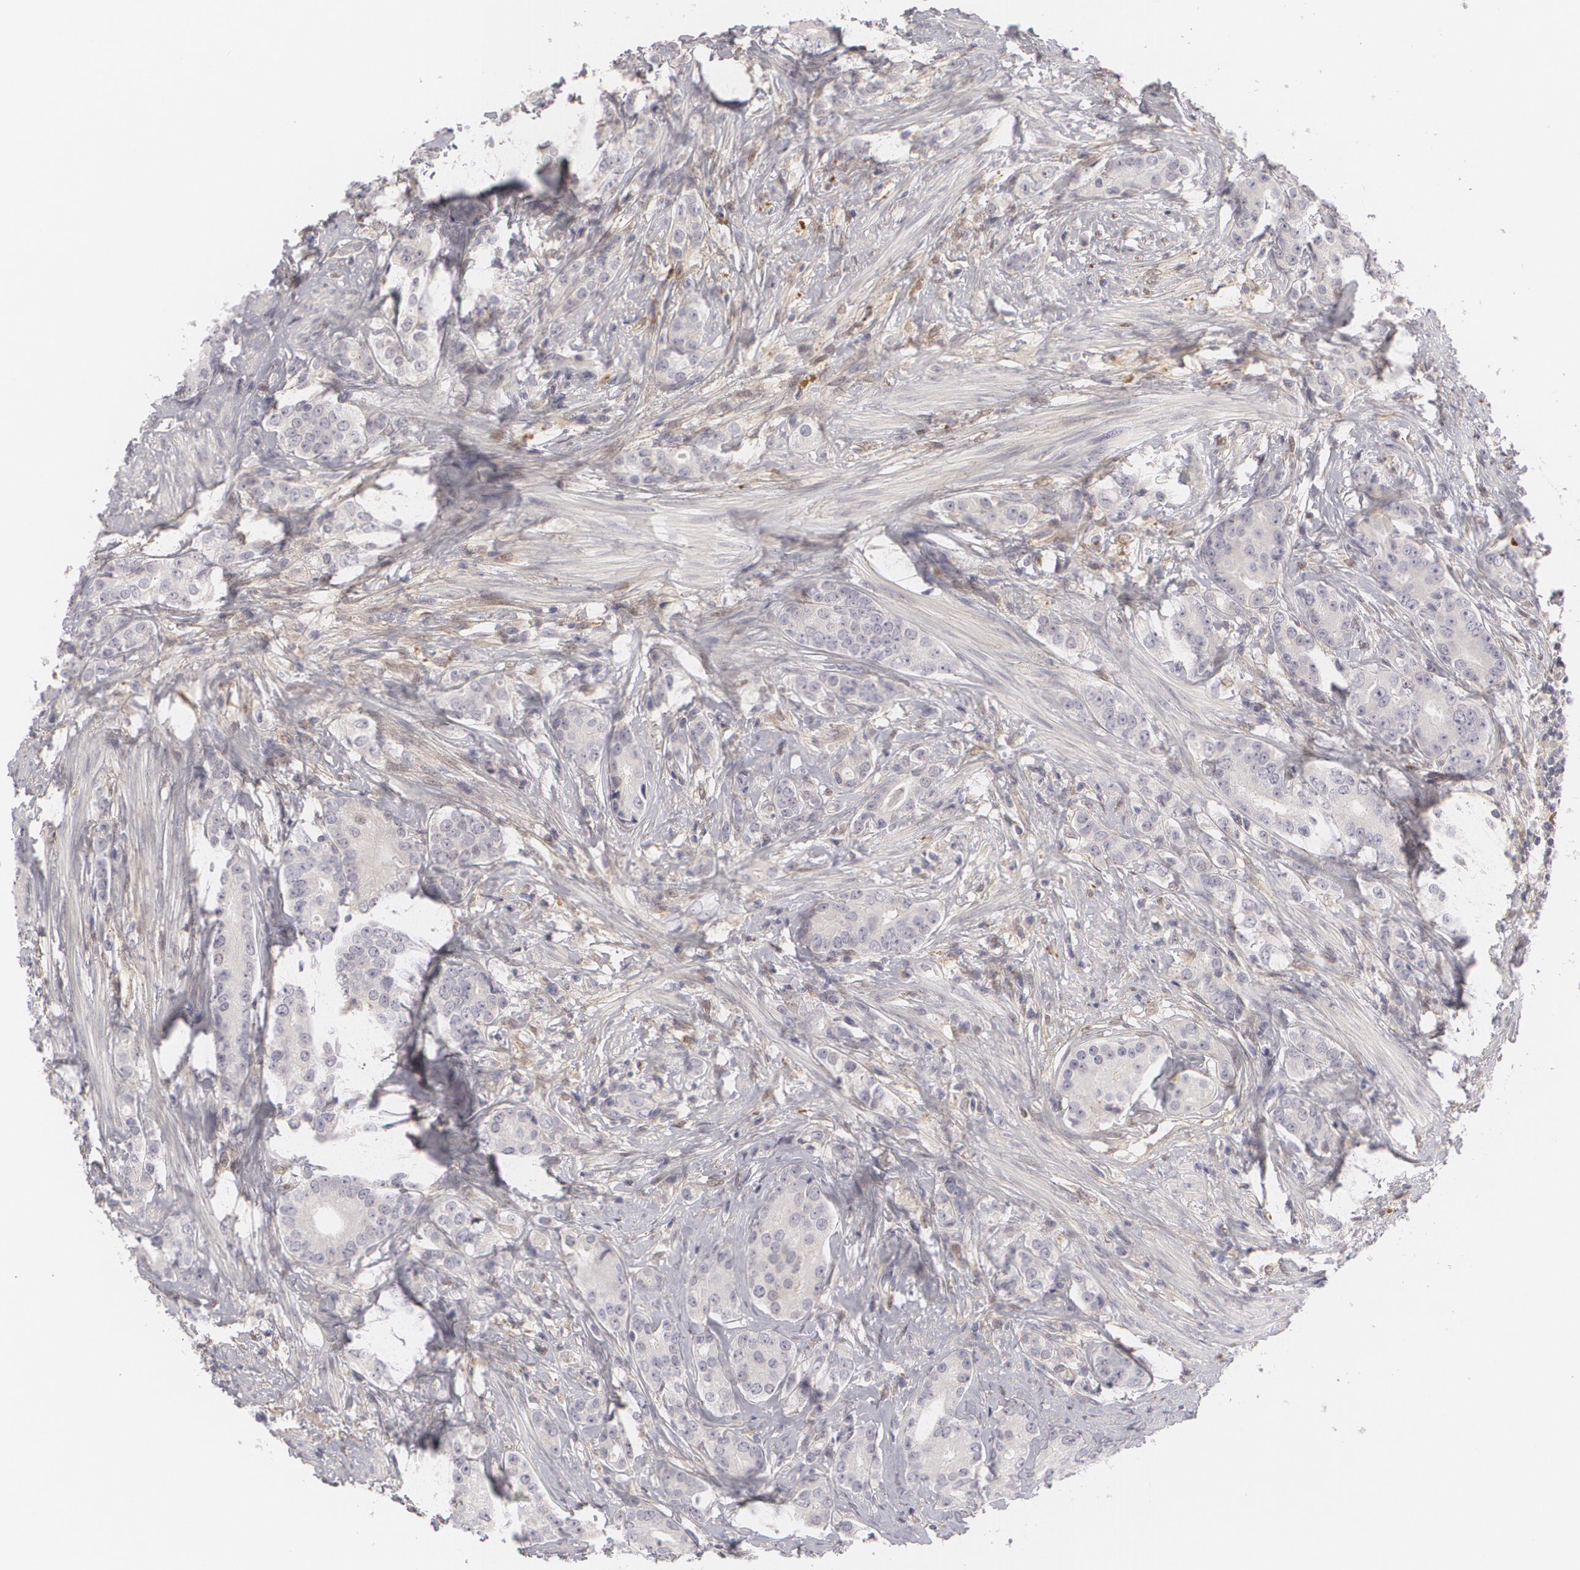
{"staining": {"intensity": "negative", "quantity": "none", "location": "none"}, "tissue": "prostate cancer", "cell_type": "Tumor cells", "image_type": "cancer", "snomed": [{"axis": "morphology", "description": "Adenocarcinoma, Medium grade"}, {"axis": "topography", "description": "Prostate"}], "caption": "DAB (3,3'-diaminobenzidine) immunohistochemical staining of prostate cancer demonstrates no significant staining in tumor cells. Brightfield microscopy of immunohistochemistry stained with DAB (3,3'-diaminobenzidine) (brown) and hematoxylin (blue), captured at high magnification.", "gene": "EFS", "patient": {"sex": "male", "age": 59}}